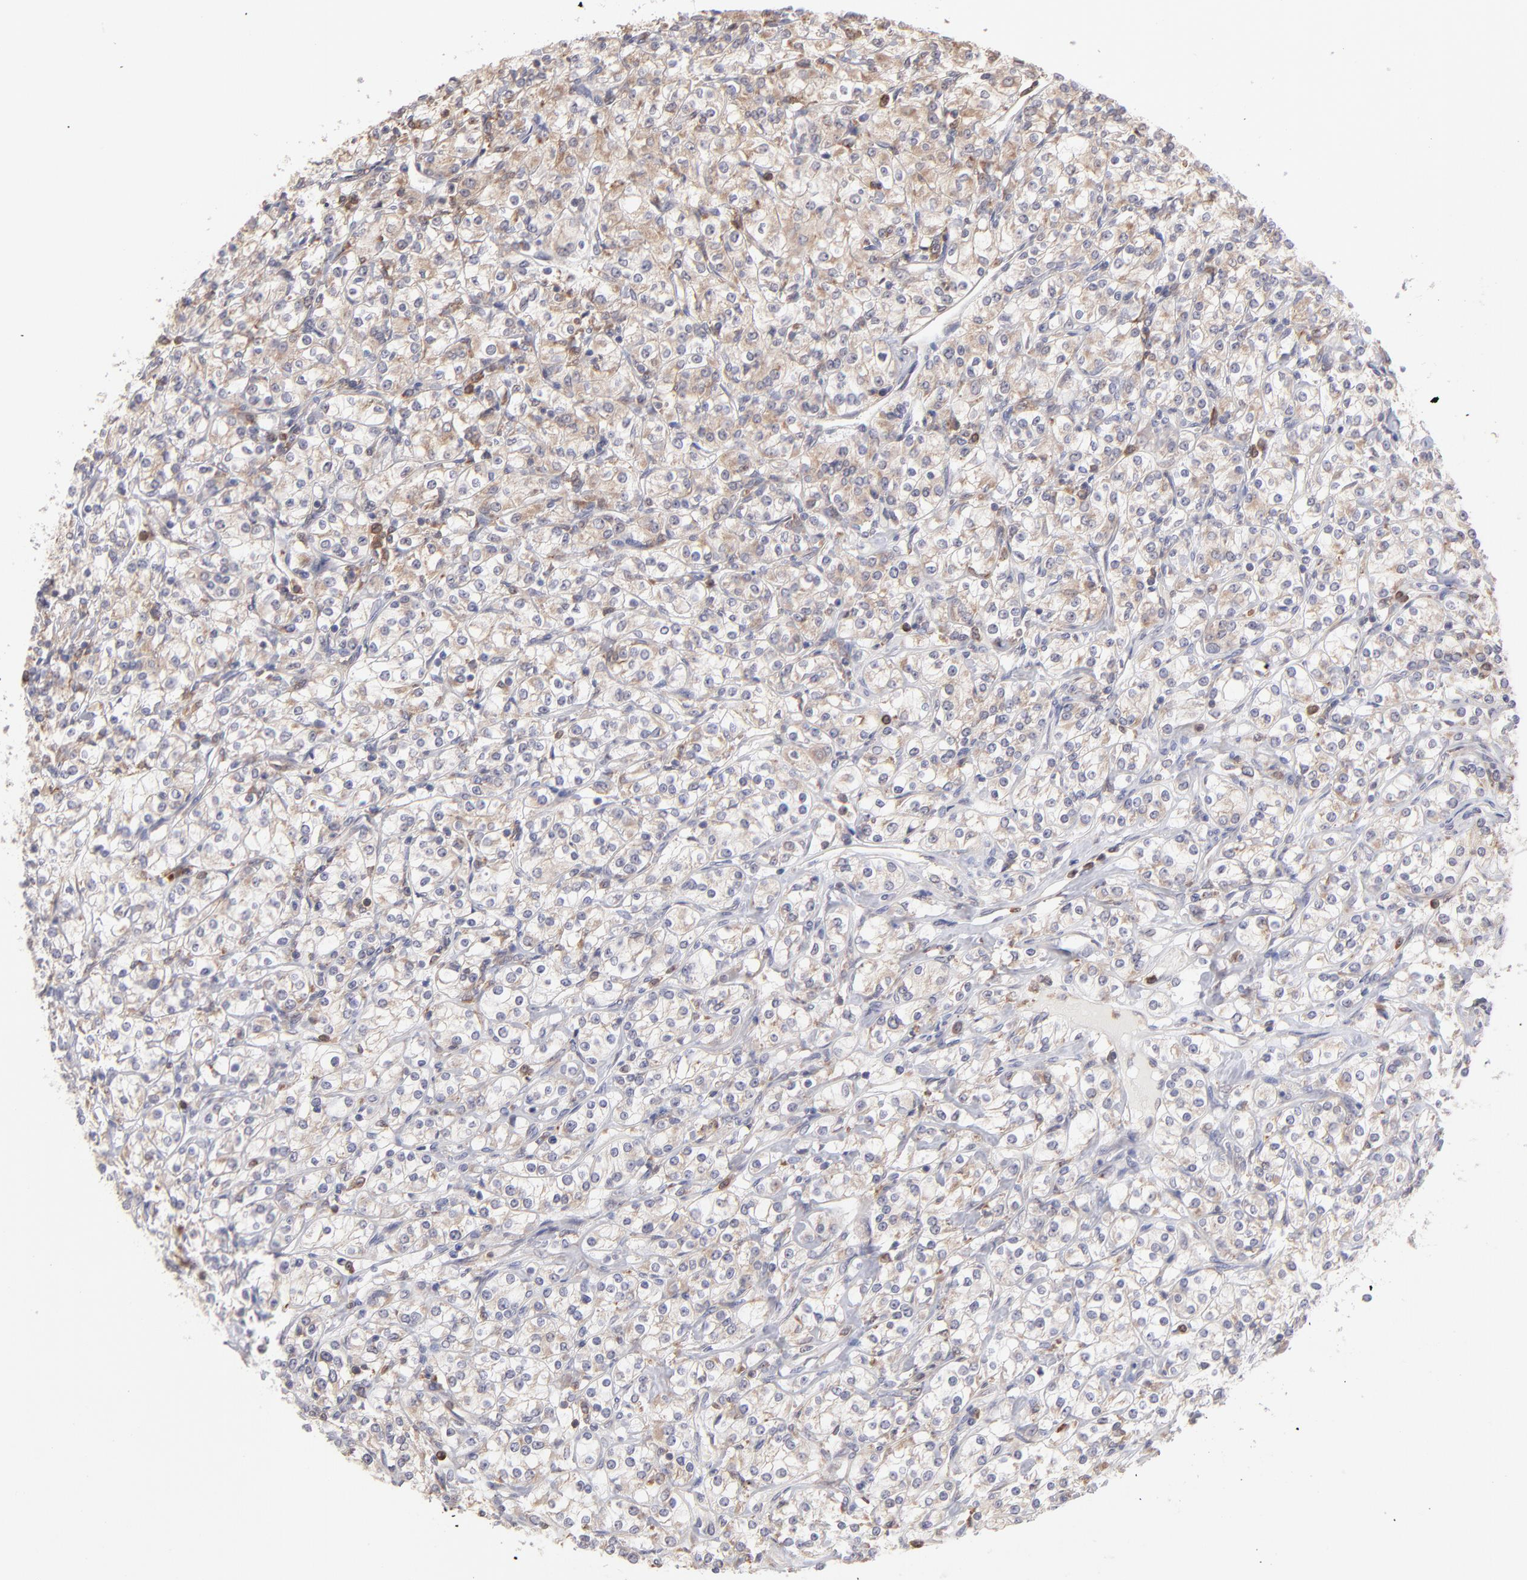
{"staining": {"intensity": "negative", "quantity": "none", "location": "none"}, "tissue": "renal cancer", "cell_type": "Tumor cells", "image_type": "cancer", "snomed": [{"axis": "morphology", "description": "Adenocarcinoma, NOS"}, {"axis": "topography", "description": "Kidney"}], "caption": "Immunohistochemistry histopathology image of renal adenocarcinoma stained for a protein (brown), which reveals no positivity in tumor cells. The staining is performed using DAB (3,3'-diaminobenzidine) brown chromogen with nuclei counter-stained in using hematoxylin.", "gene": "OAS1", "patient": {"sex": "male", "age": 77}}